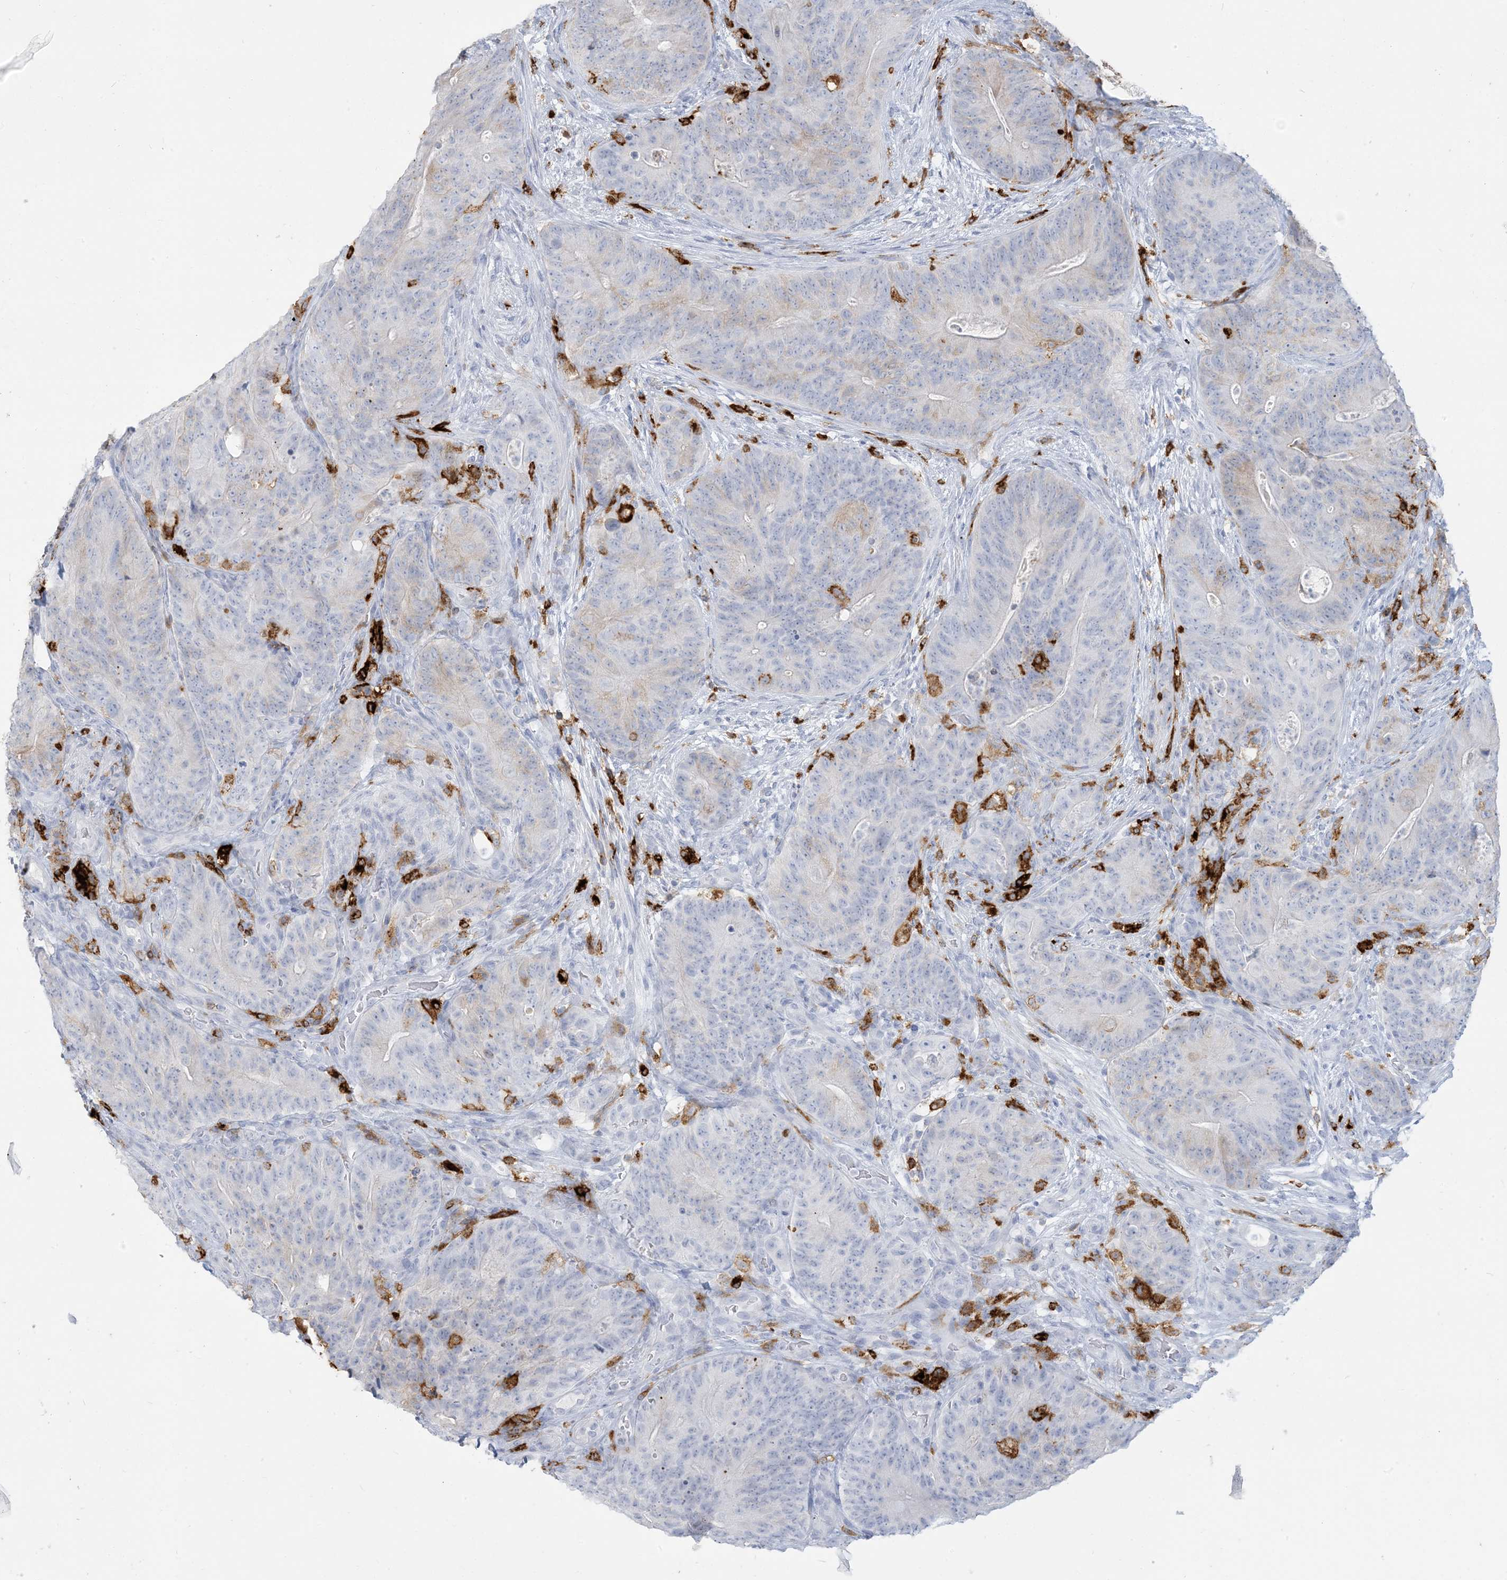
{"staining": {"intensity": "moderate", "quantity": "<25%", "location": "cytoplasmic/membranous"}, "tissue": "colorectal cancer", "cell_type": "Tumor cells", "image_type": "cancer", "snomed": [{"axis": "morphology", "description": "Normal tissue, NOS"}, {"axis": "topography", "description": "Colon"}], "caption": "Protein staining exhibits moderate cytoplasmic/membranous staining in approximately <25% of tumor cells in colorectal cancer. The protein is stained brown, and the nuclei are stained in blue (DAB (3,3'-diaminobenzidine) IHC with brightfield microscopy, high magnification).", "gene": "HLA-DRB1", "patient": {"sex": "female", "age": 82}}